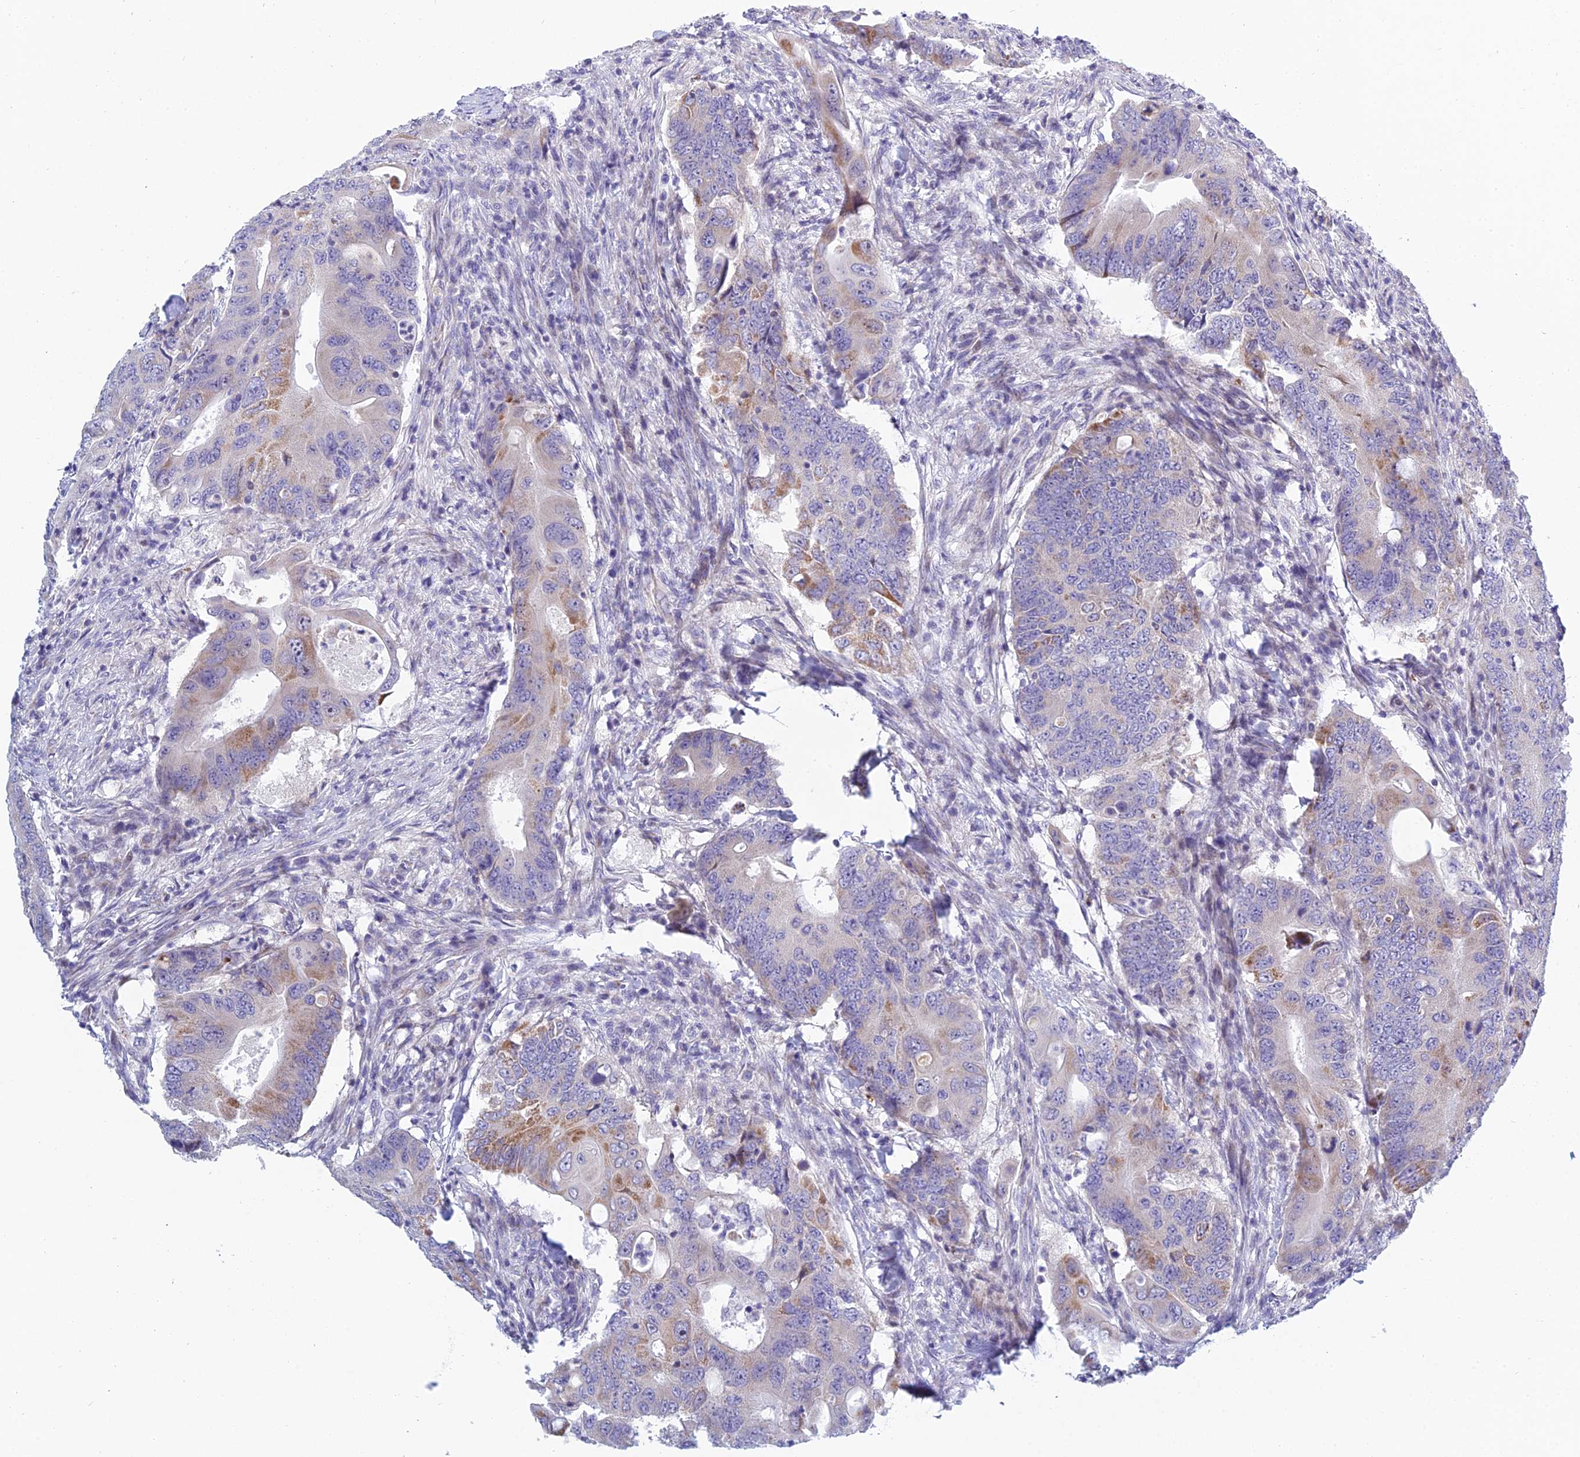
{"staining": {"intensity": "moderate", "quantity": "<25%", "location": "cytoplasmic/membranous"}, "tissue": "colorectal cancer", "cell_type": "Tumor cells", "image_type": "cancer", "snomed": [{"axis": "morphology", "description": "Adenocarcinoma, NOS"}, {"axis": "topography", "description": "Colon"}], "caption": "This is an image of immunohistochemistry staining of colorectal cancer (adenocarcinoma), which shows moderate staining in the cytoplasmic/membranous of tumor cells.", "gene": "PRR13", "patient": {"sex": "male", "age": 71}}